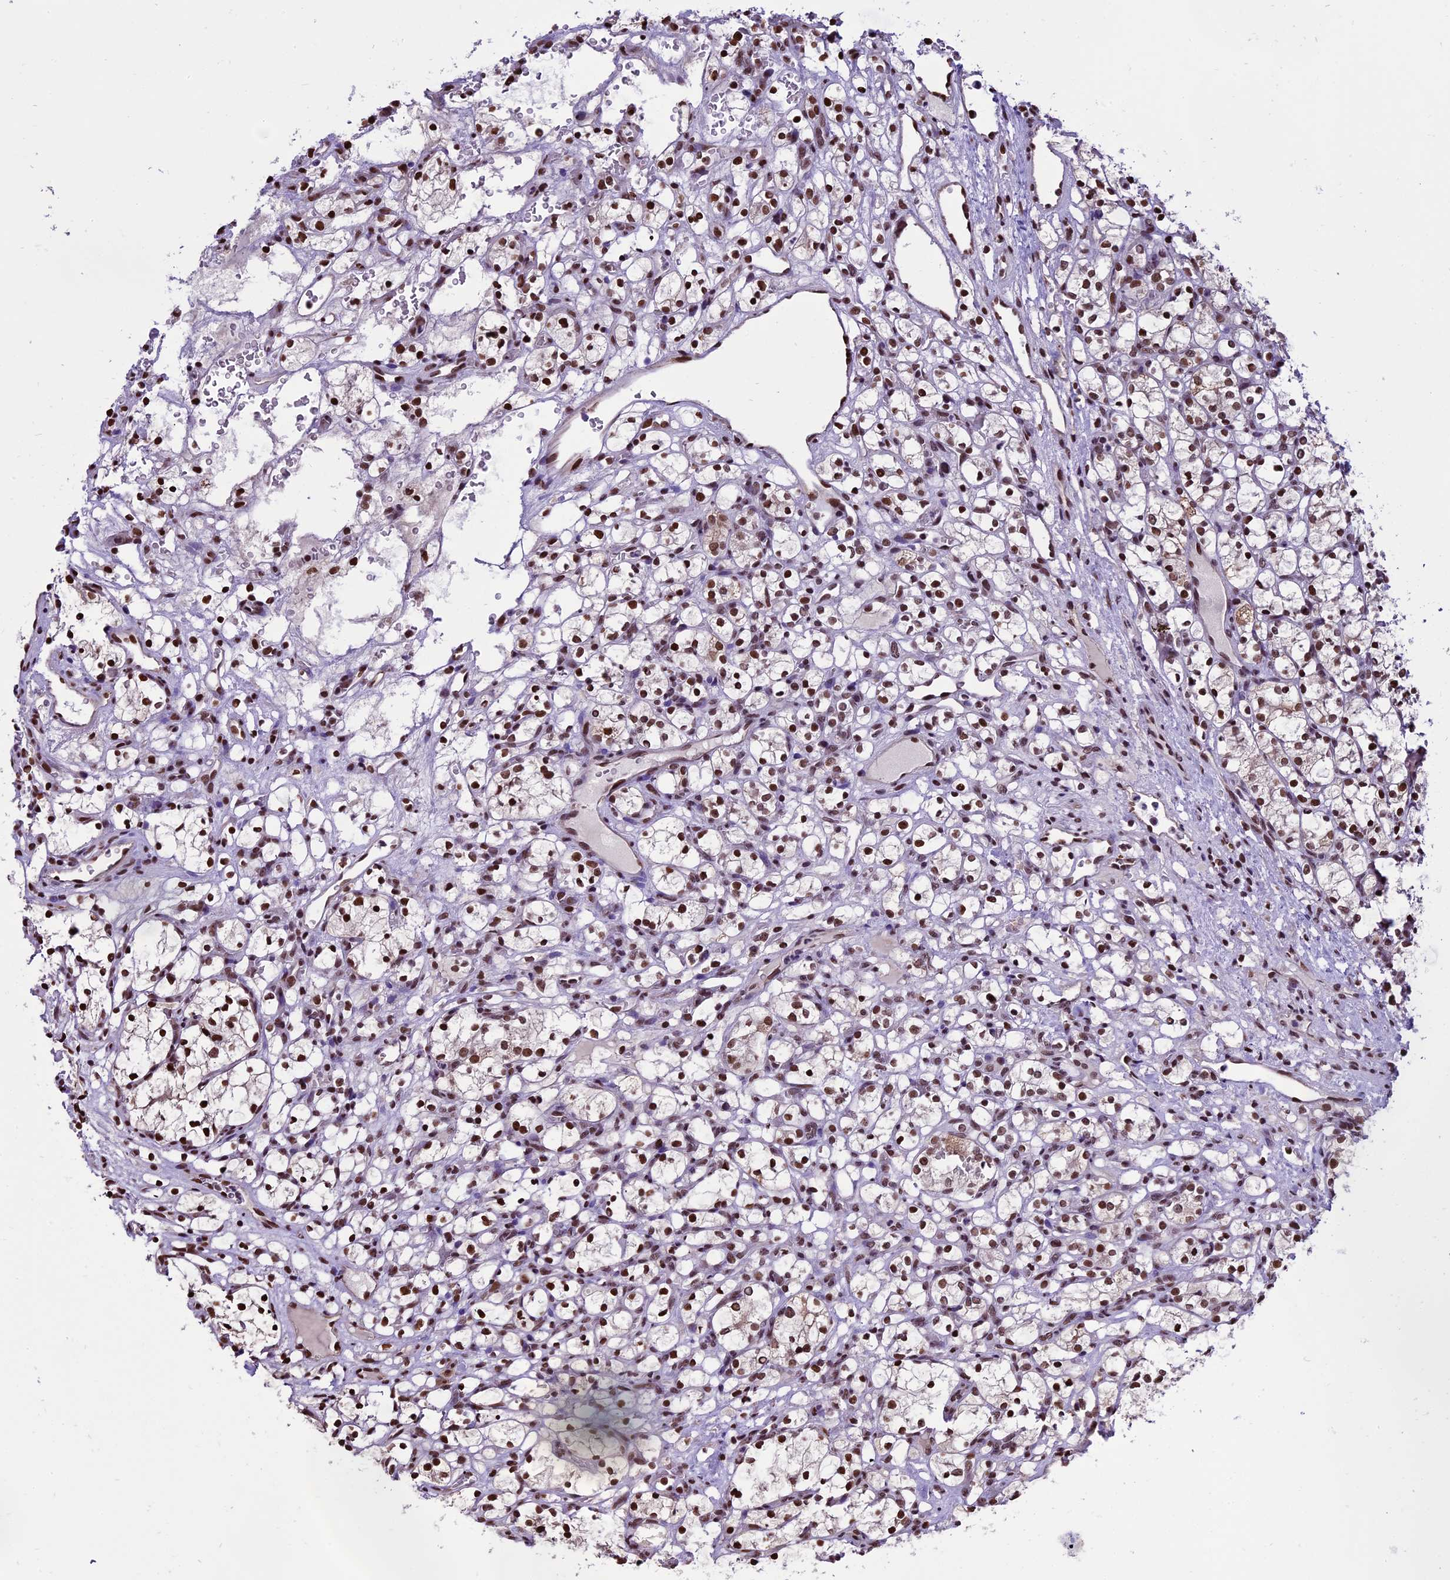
{"staining": {"intensity": "moderate", "quantity": ">75%", "location": "nuclear"}, "tissue": "renal cancer", "cell_type": "Tumor cells", "image_type": "cancer", "snomed": [{"axis": "morphology", "description": "Adenocarcinoma, NOS"}, {"axis": "topography", "description": "Kidney"}], "caption": "Adenocarcinoma (renal) stained for a protein shows moderate nuclear positivity in tumor cells.", "gene": "POLR3E", "patient": {"sex": "female", "age": 69}}